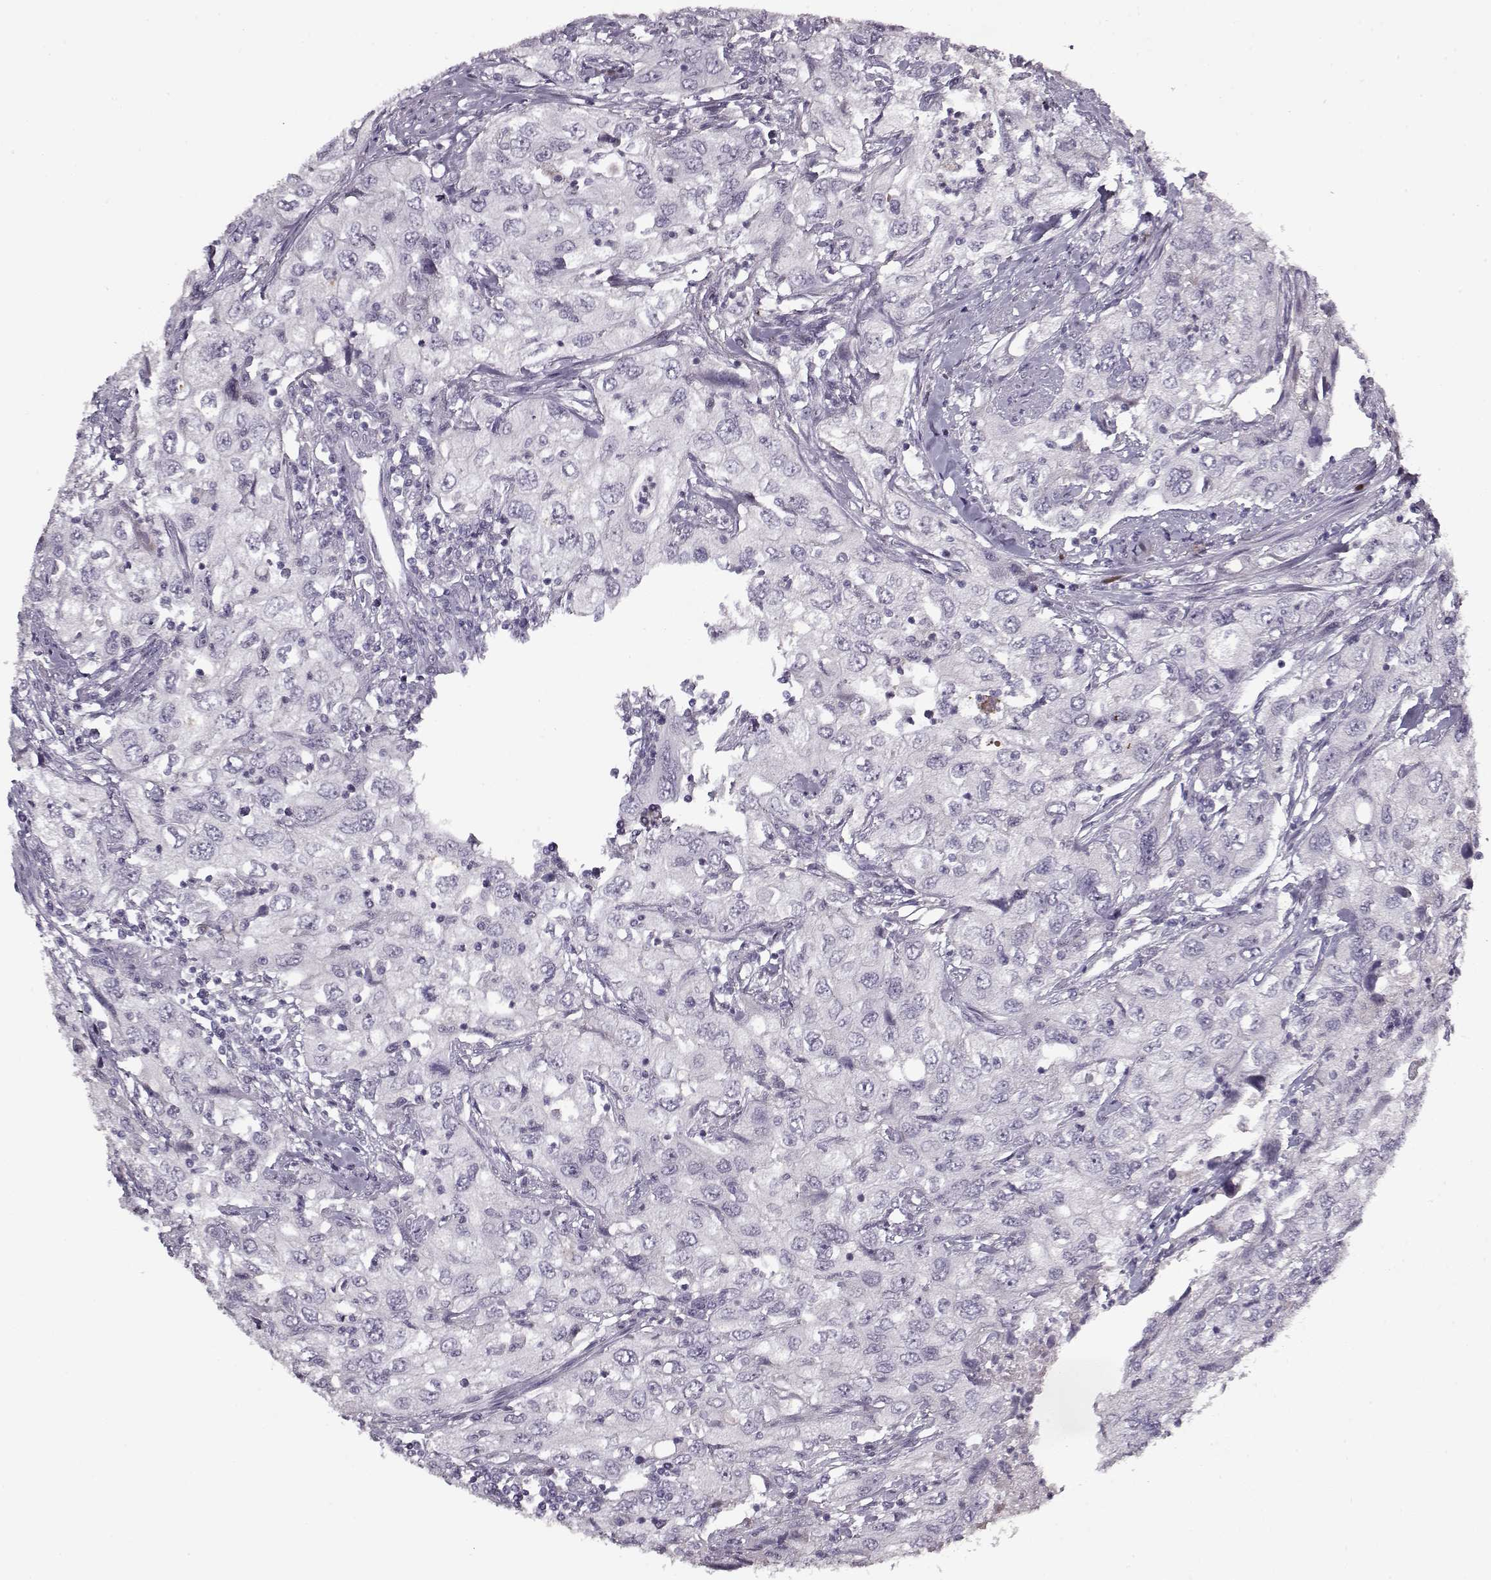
{"staining": {"intensity": "negative", "quantity": "none", "location": "none"}, "tissue": "urothelial cancer", "cell_type": "Tumor cells", "image_type": "cancer", "snomed": [{"axis": "morphology", "description": "Urothelial carcinoma, High grade"}, {"axis": "topography", "description": "Urinary bladder"}], "caption": "Micrograph shows no significant protein staining in tumor cells of urothelial carcinoma (high-grade).", "gene": "KRT9", "patient": {"sex": "male", "age": 76}}